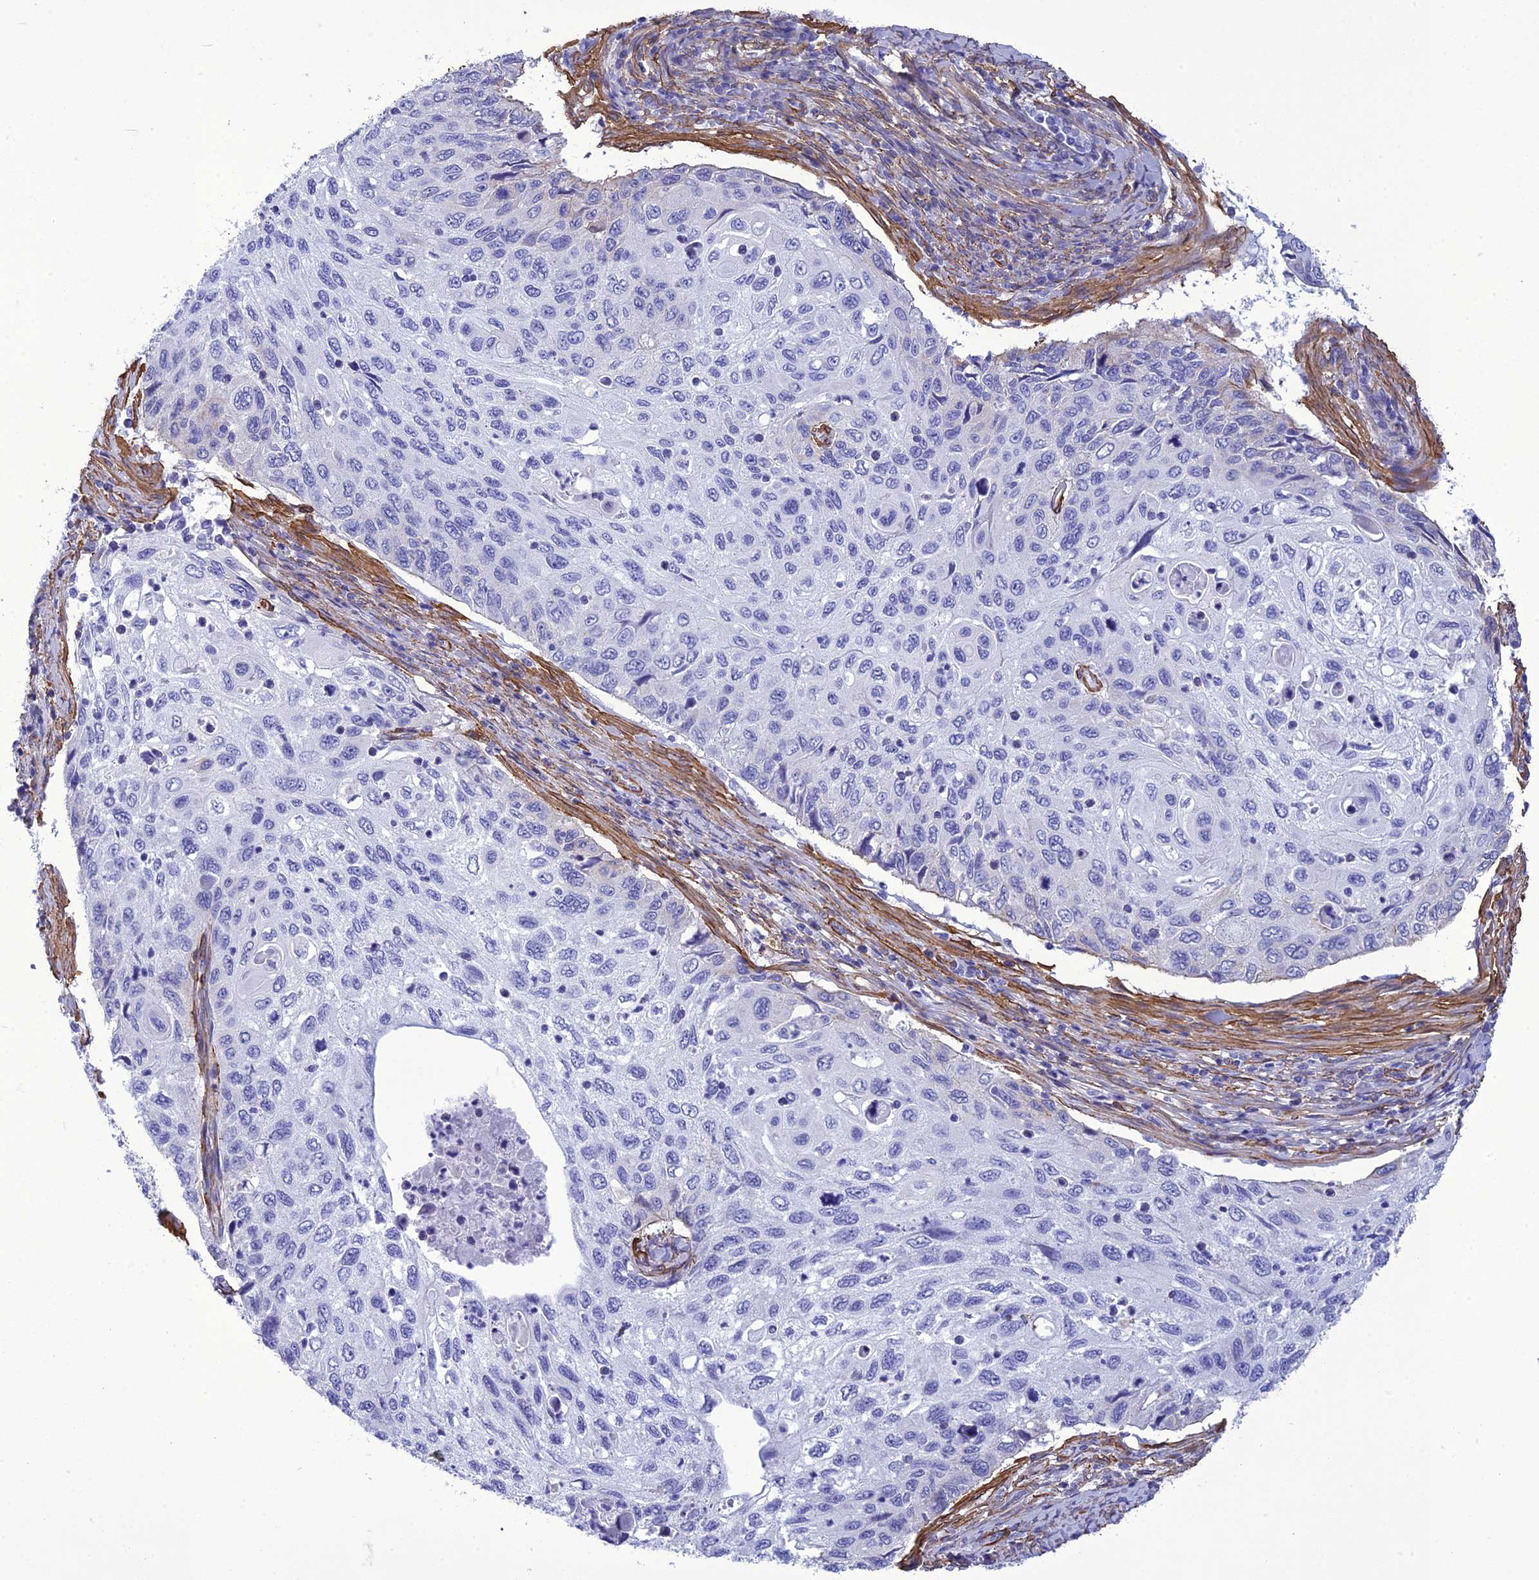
{"staining": {"intensity": "negative", "quantity": "none", "location": "none"}, "tissue": "cervical cancer", "cell_type": "Tumor cells", "image_type": "cancer", "snomed": [{"axis": "morphology", "description": "Squamous cell carcinoma, NOS"}, {"axis": "topography", "description": "Cervix"}], "caption": "This micrograph is of cervical cancer (squamous cell carcinoma) stained with immunohistochemistry to label a protein in brown with the nuclei are counter-stained blue. There is no staining in tumor cells. (IHC, brightfield microscopy, high magnification).", "gene": "NKD1", "patient": {"sex": "female", "age": 70}}